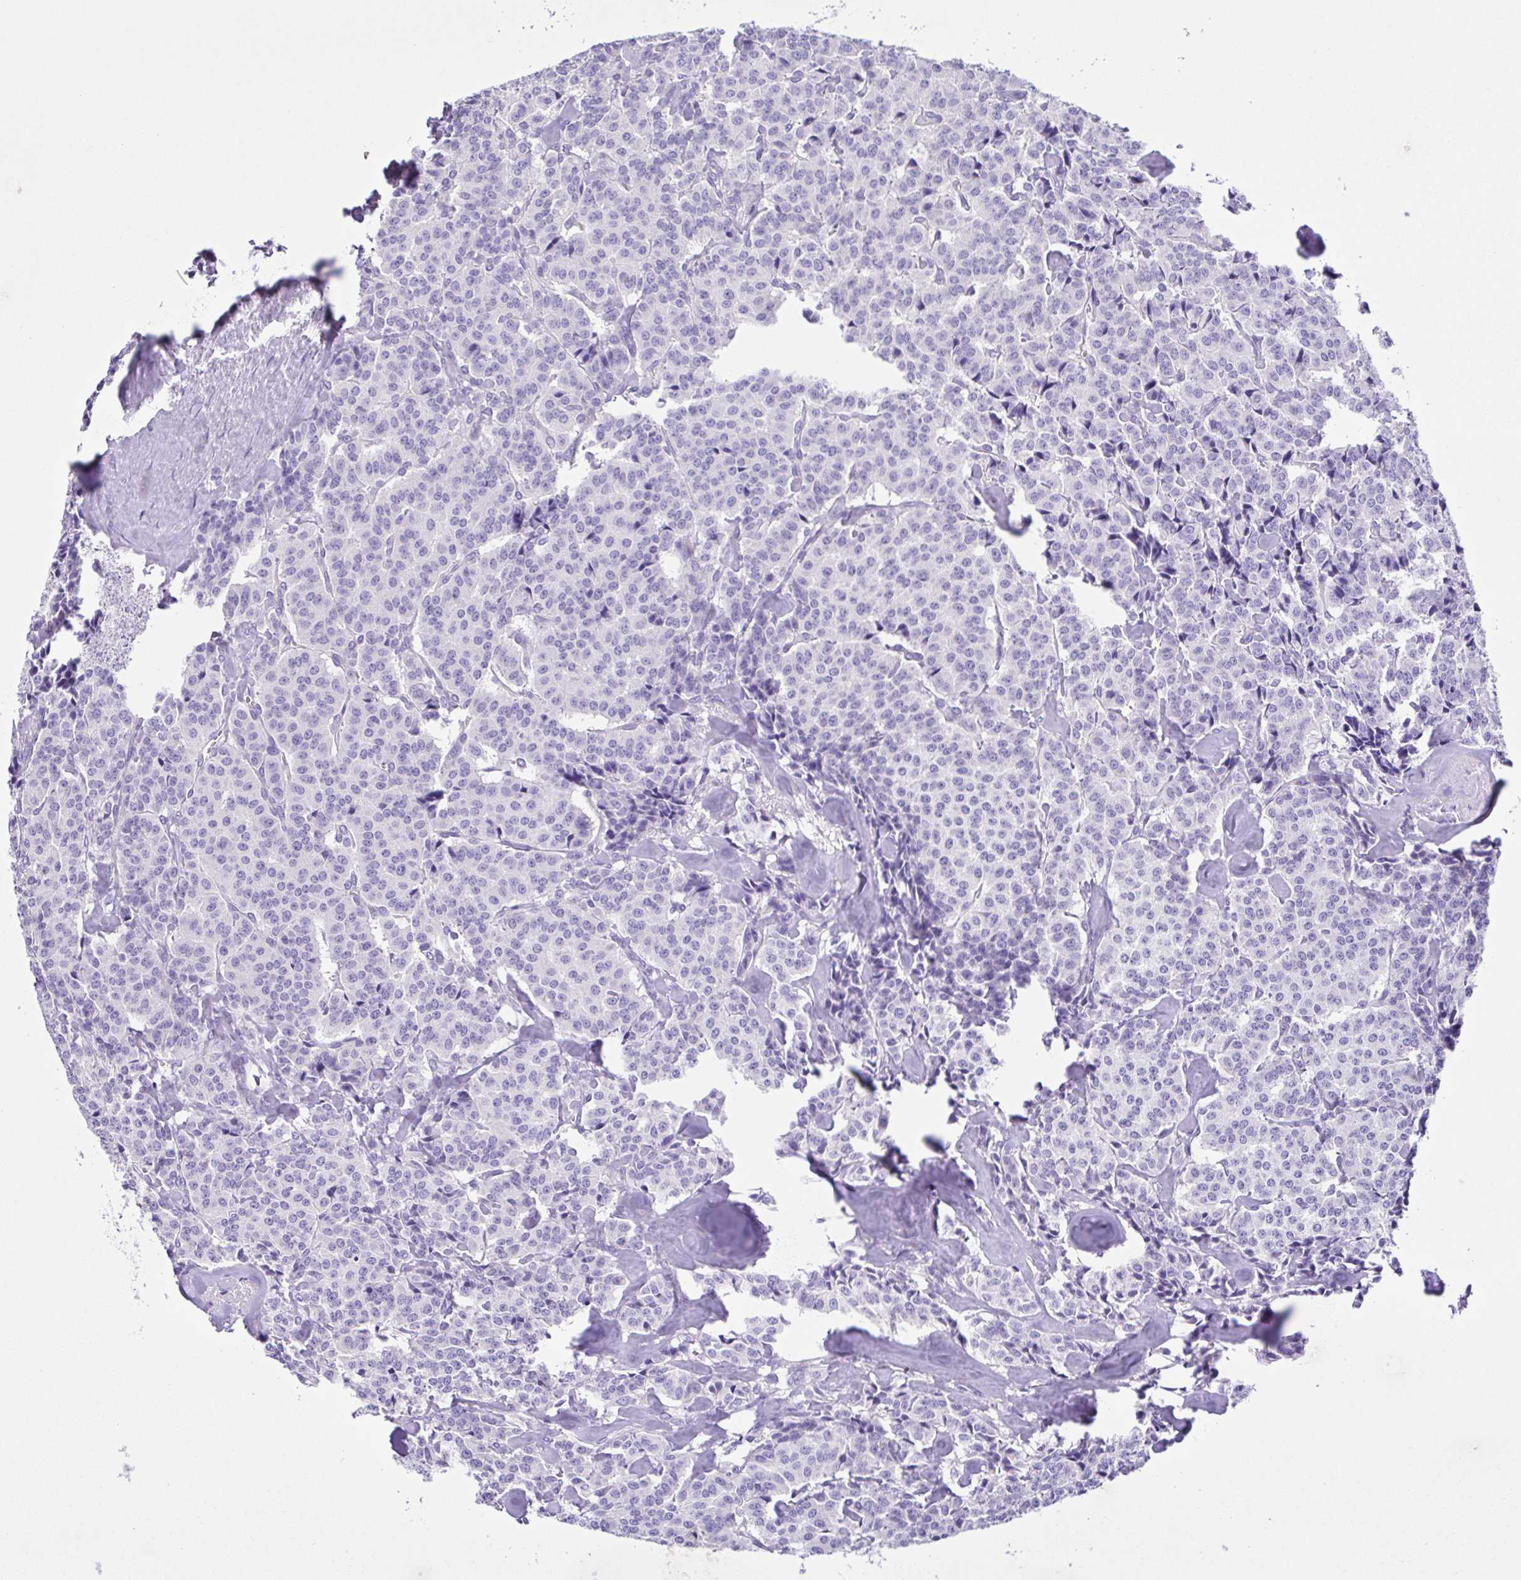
{"staining": {"intensity": "negative", "quantity": "none", "location": "none"}, "tissue": "carcinoid", "cell_type": "Tumor cells", "image_type": "cancer", "snomed": [{"axis": "morphology", "description": "Normal tissue, NOS"}, {"axis": "morphology", "description": "Carcinoid, malignant, NOS"}, {"axis": "topography", "description": "Lung"}], "caption": "IHC micrograph of neoplastic tissue: human malignant carcinoid stained with DAB (3,3'-diaminobenzidine) shows no significant protein staining in tumor cells.", "gene": "ISM2", "patient": {"sex": "female", "age": 46}}